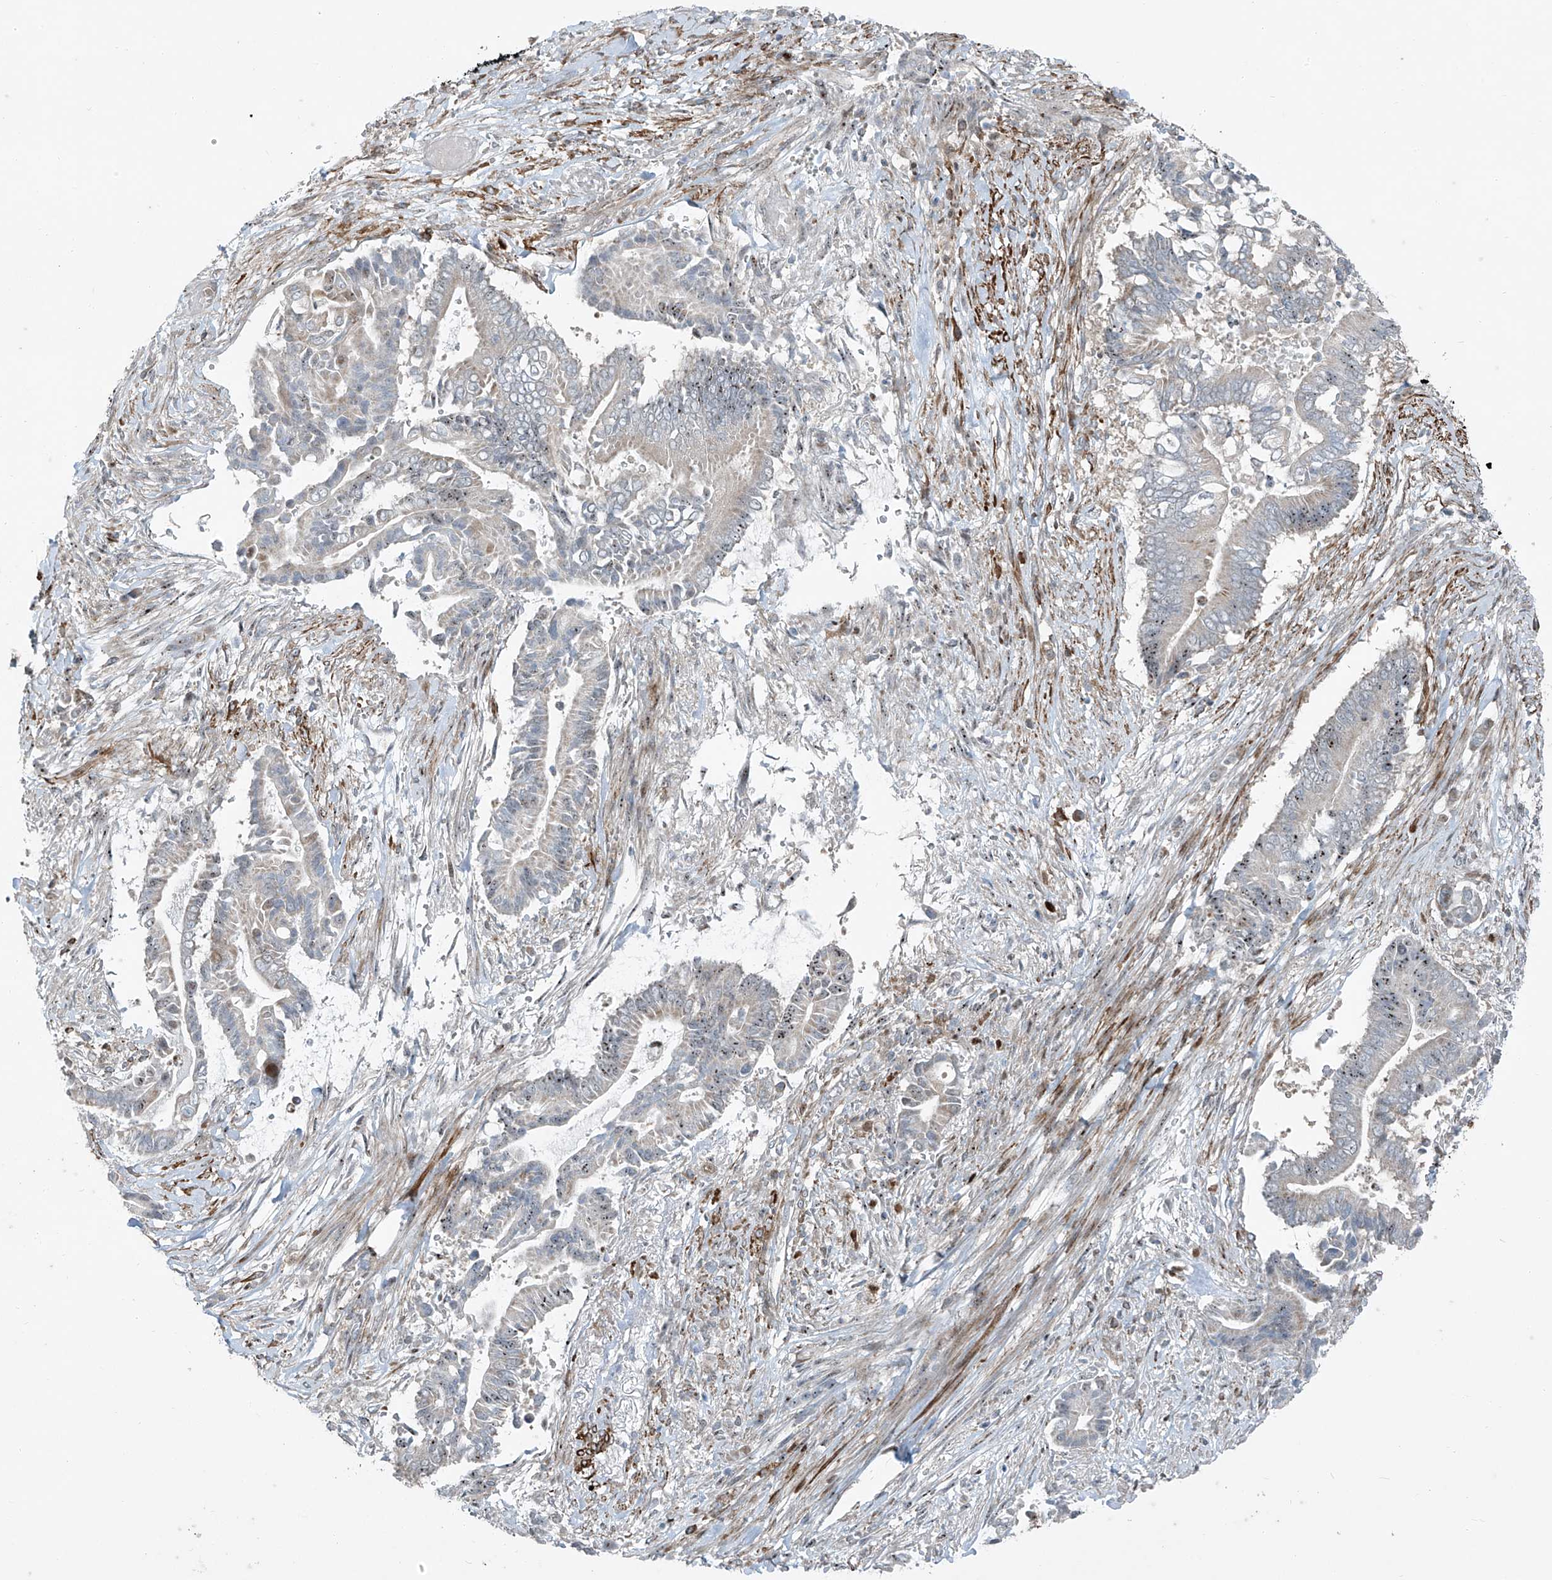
{"staining": {"intensity": "moderate", "quantity": "<25%", "location": "nuclear"}, "tissue": "pancreatic cancer", "cell_type": "Tumor cells", "image_type": "cancer", "snomed": [{"axis": "morphology", "description": "Adenocarcinoma, NOS"}, {"axis": "topography", "description": "Pancreas"}], "caption": "IHC image of neoplastic tissue: human adenocarcinoma (pancreatic) stained using immunohistochemistry shows low levels of moderate protein expression localized specifically in the nuclear of tumor cells, appearing as a nuclear brown color.", "gene": "PPCS", "patient": {"sex": "male", "age": 68}}